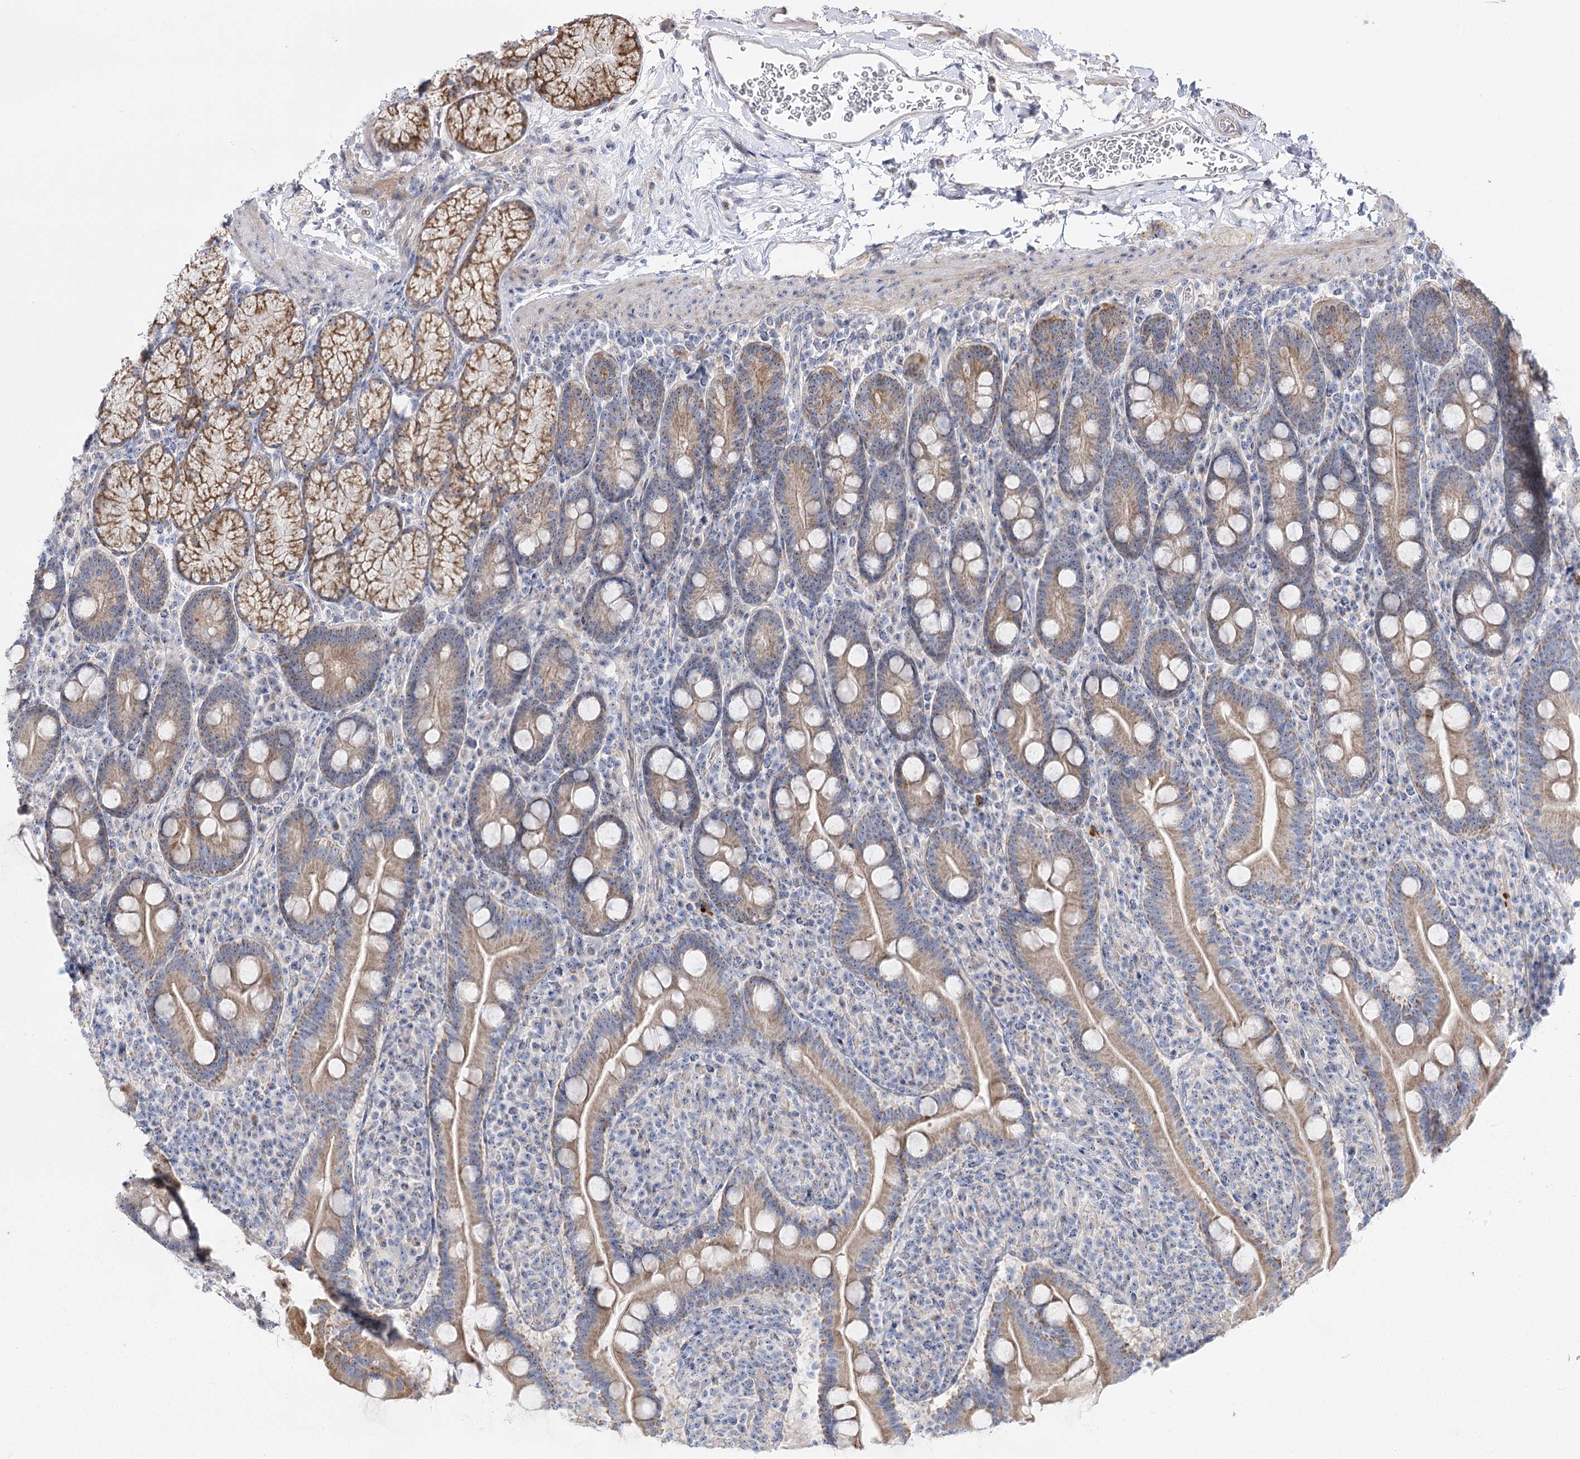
{"staining": {"intensity": "moderate", "quantity": "25%-75%", "location": "cytoplasmic/membranous"}, "tissue": "duodenum", "cell_type": "Glandular cells", "image_type": "normal", "snomed": [{"axis": "morphology", "description": "Normal tissue, NOS"}, {"axis": "topography", "description": "Duodenum"}], "caption": "Protein staining reveals moderate cytoplasmic/membranous expression in about 25%-75% of glandular cells in unremarkable duodenum. (DAB (3,3'-diaminobenzidine) IHC with brightfield microscopy, high magnification).", "gene": "SUOX", "patient": {"sex": "male", "age": 35}}